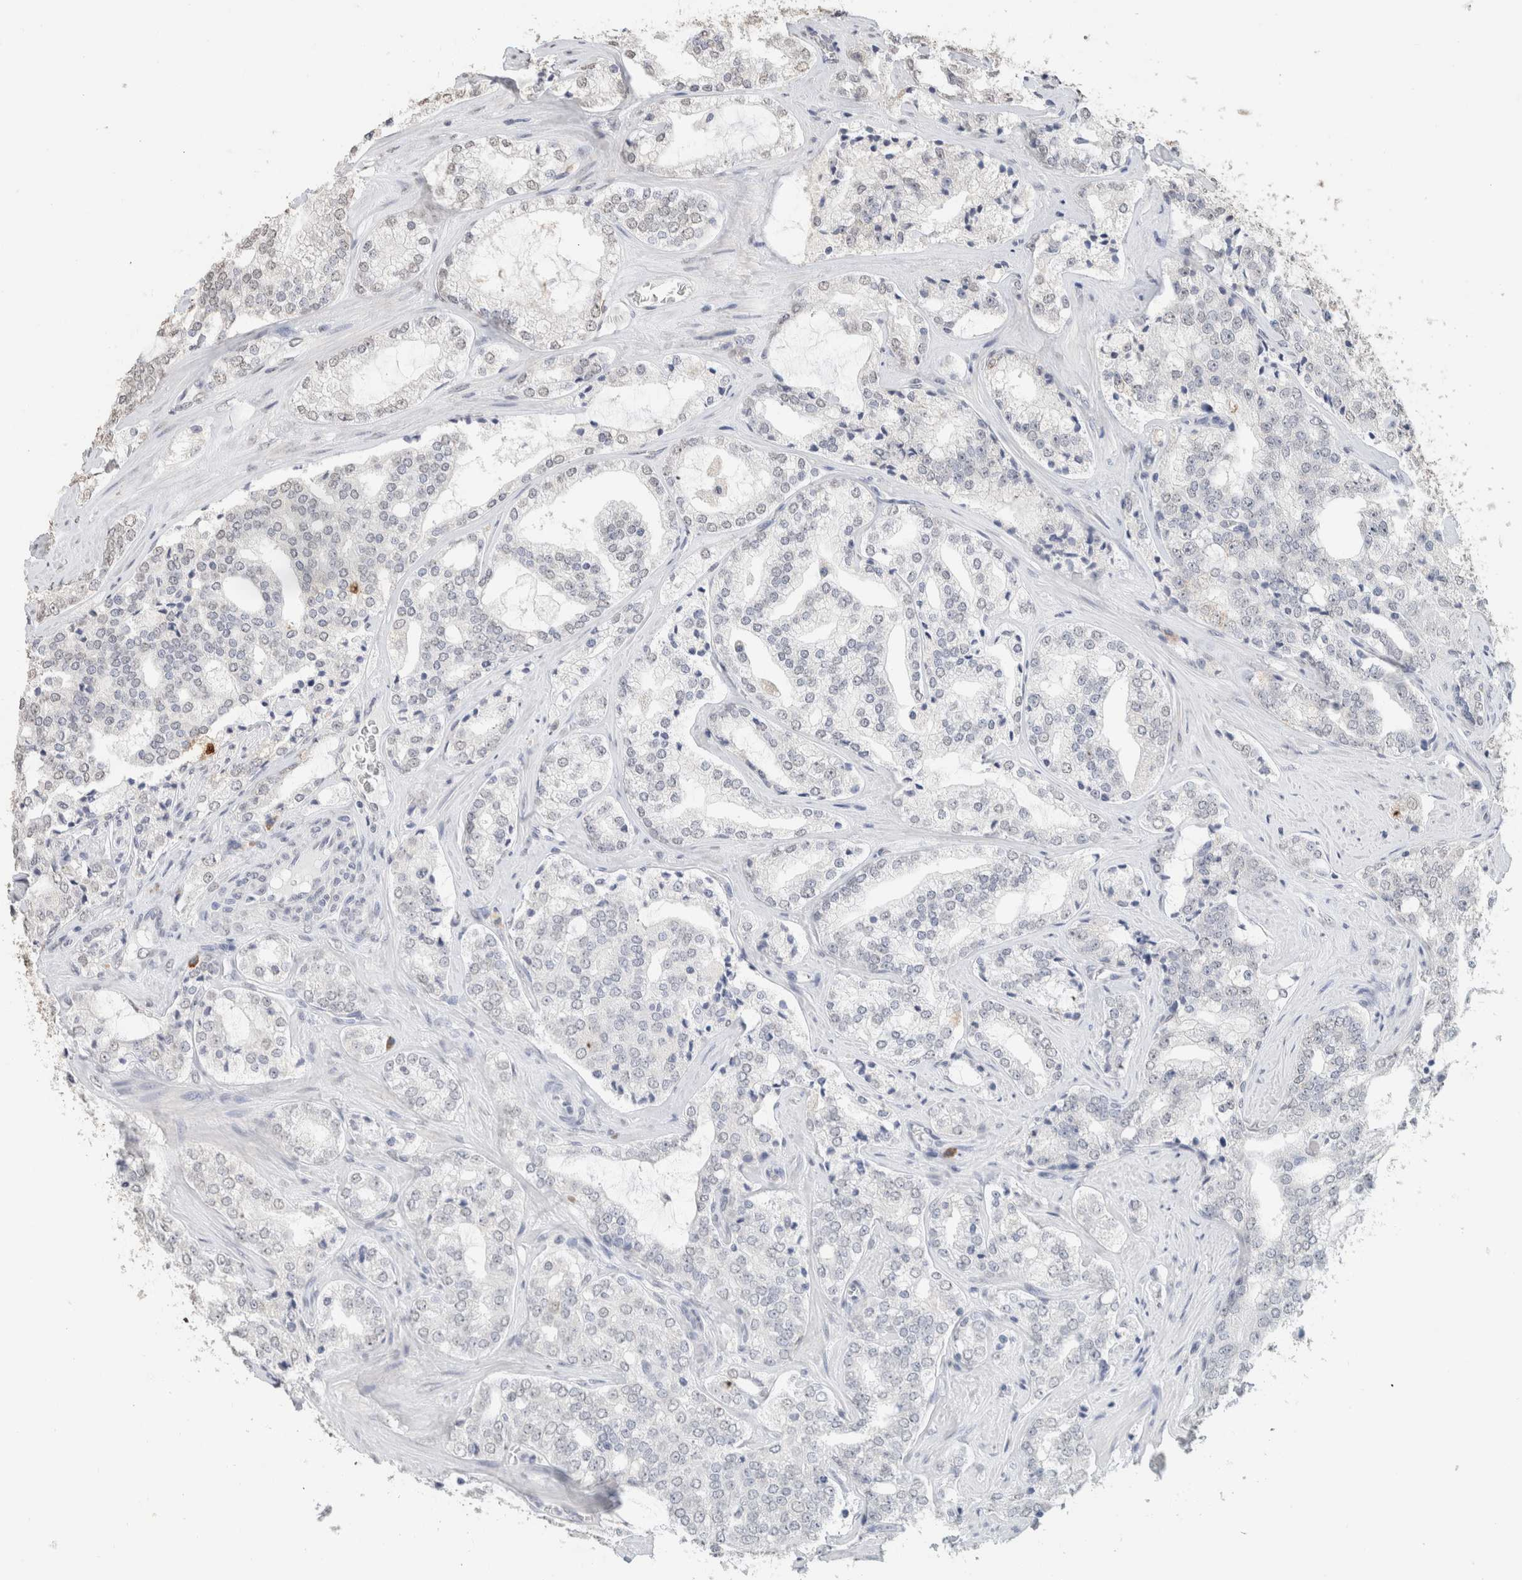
{"staining": {"intensity": "negative", "quantity": "none", "location": "none"}, "tissue": "prostate cancer", "cell_type": "Tumor cells", "image_type": "cancer", "snomed": [{"axis": "morphology", "description": "Adenocarcinoma, High grade"}, {"axis": "topography", "description": "Prostate"}], "caption": "Immunohistochemical staining of human prostate cancer (high-grade adenocarcinoma) displays no significant expression in tumor cells.", "gene": "CD80", "patient": {"sex": "male", "age": 64}}